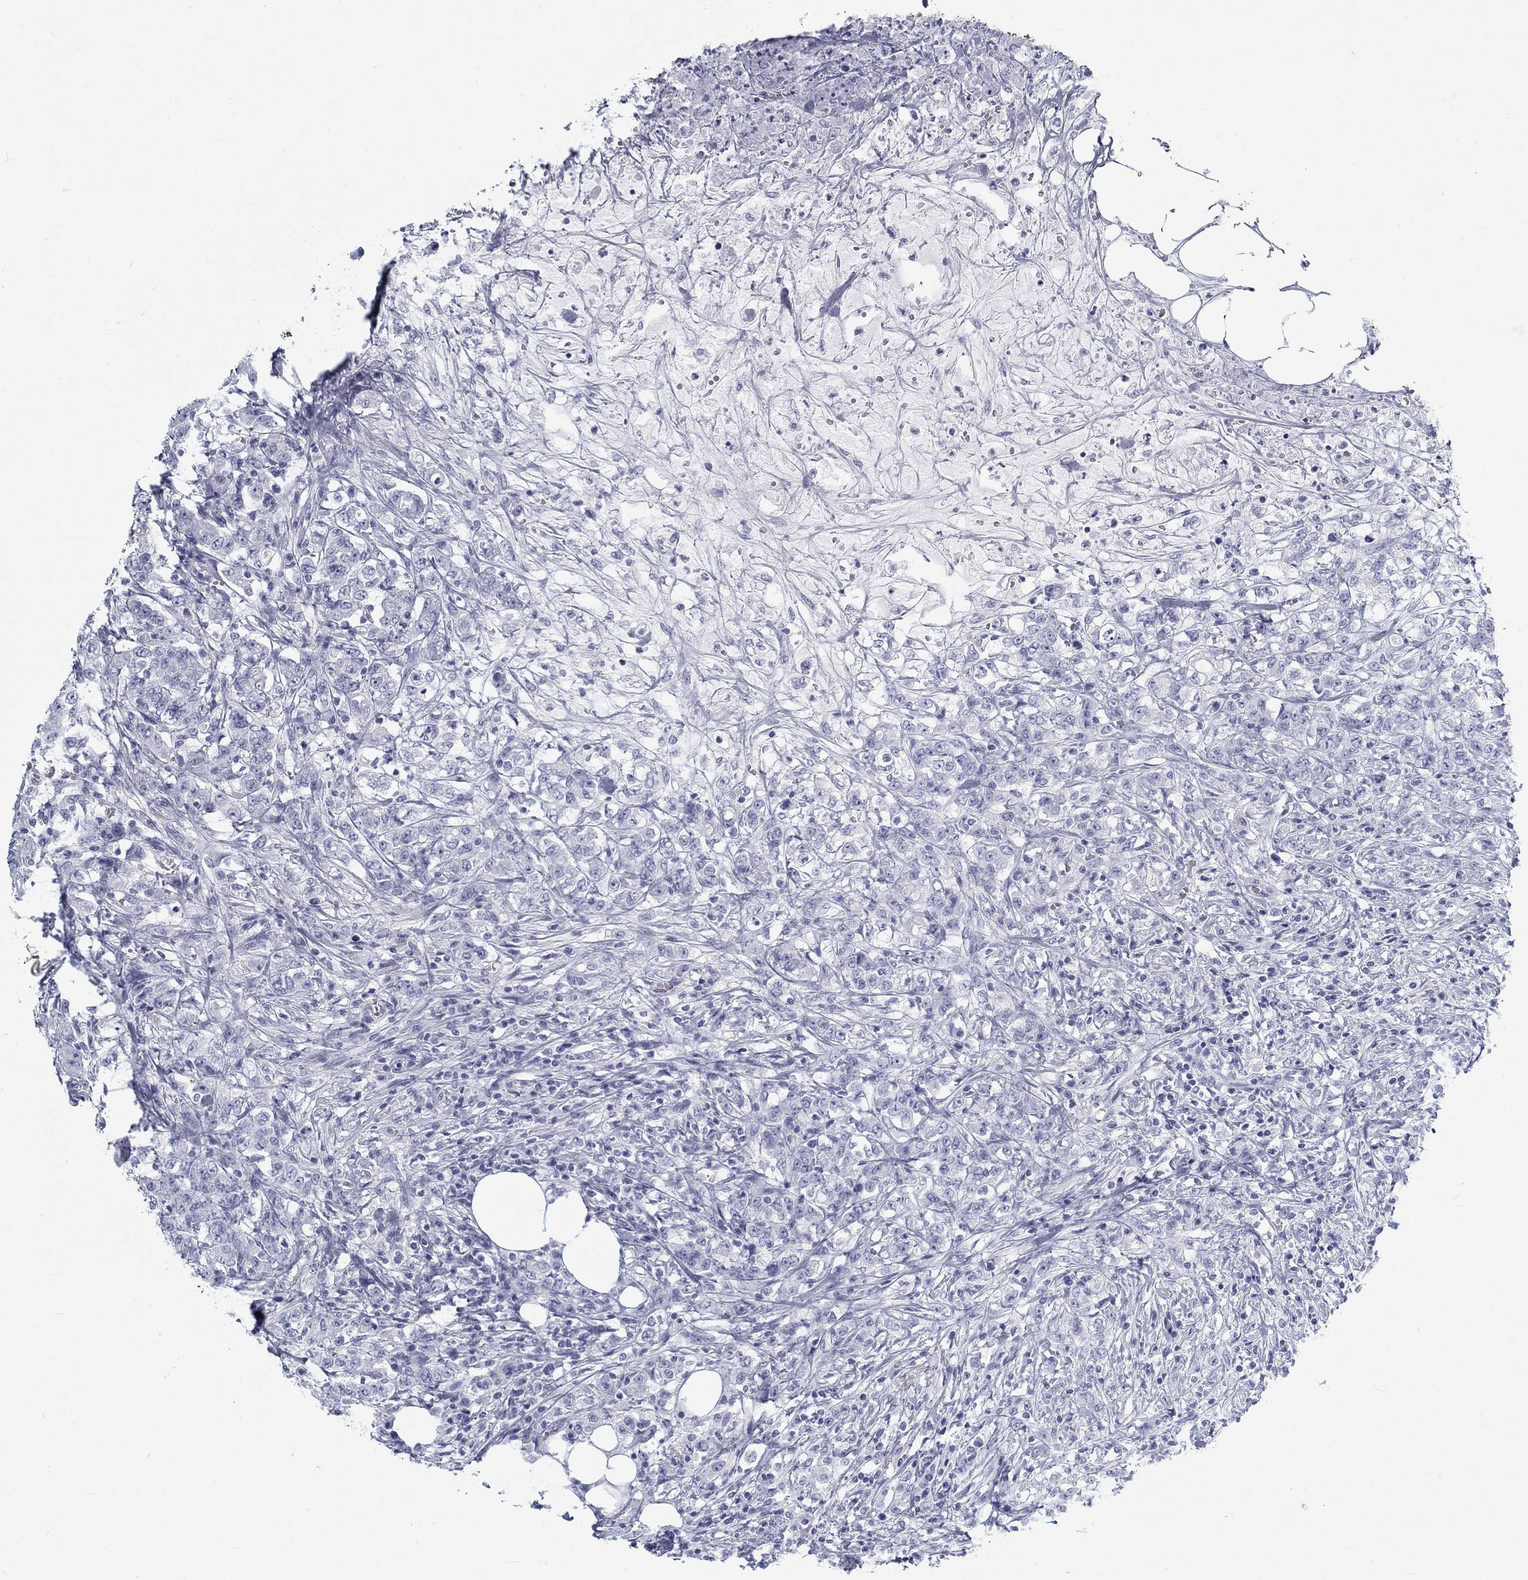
{"staining": {"intensity": "negative", "quantity": "none", "location": "none"}, "tissue": "colorectal cancer", "cell_type": "Tumor cells", "image_type": "cancer", "snomed": [{"axis": "morphology", "description": "Adenocarcinoma, NOS"}, {"axis": "topography", "description": "Colon"}], "caption": "Immunohistochemical staining of colorectal cancer exhibits no significant staining in tumor cells.", "gene": "CALB1", "patient": {"sex": "female", "age": 48}}